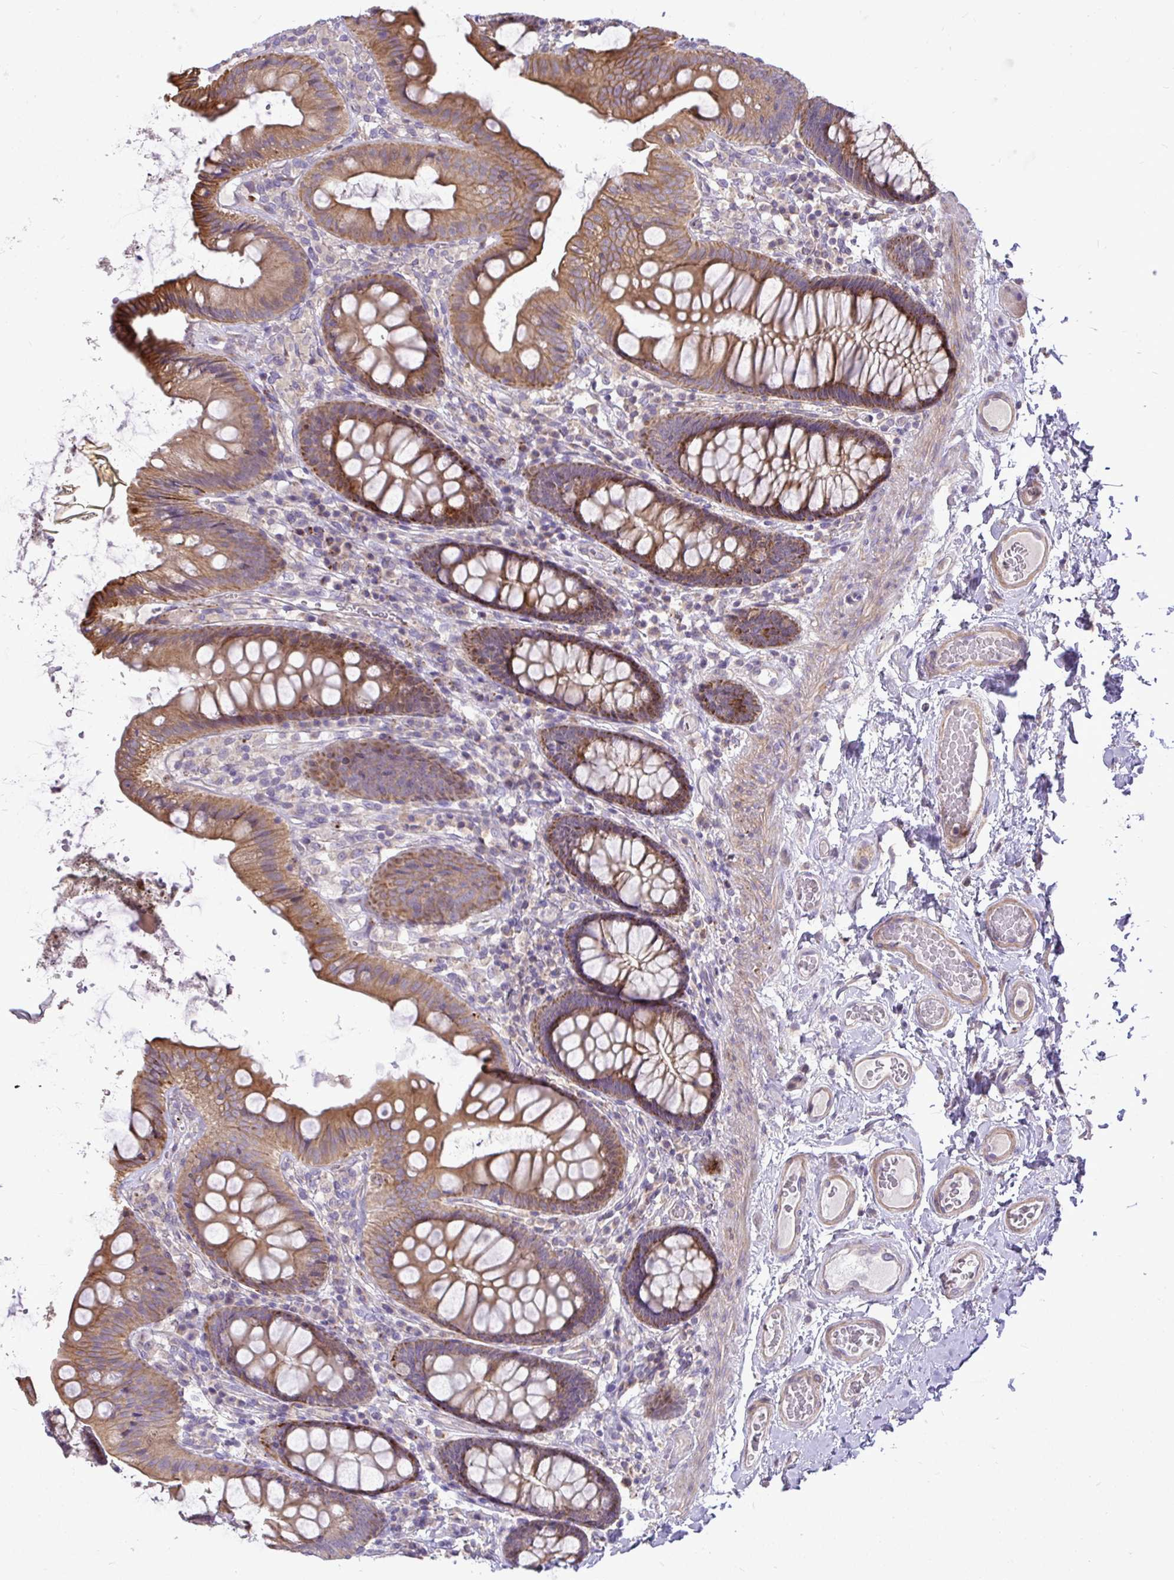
{"staining": {"intensity": "moderate", "quantity": ">75%", "location": "cytoplasmic/membranous"}, "tissue": "colon", "cell_type": "Endothelial cells", "image_type": "normal", "snomed": [{"axis": "morphology", "description": "Normal tissue, NOS"}, {"axis": "topography", "description": "Colon"}], "caption": "Brown immunohistochemical staining in unremarkable colon exhibits moderate cytoplasmic/membranous staining in about >75% of endothelial cells.", "gene": "STRIP1", "patient": {"sex": "male", "age": 84}}